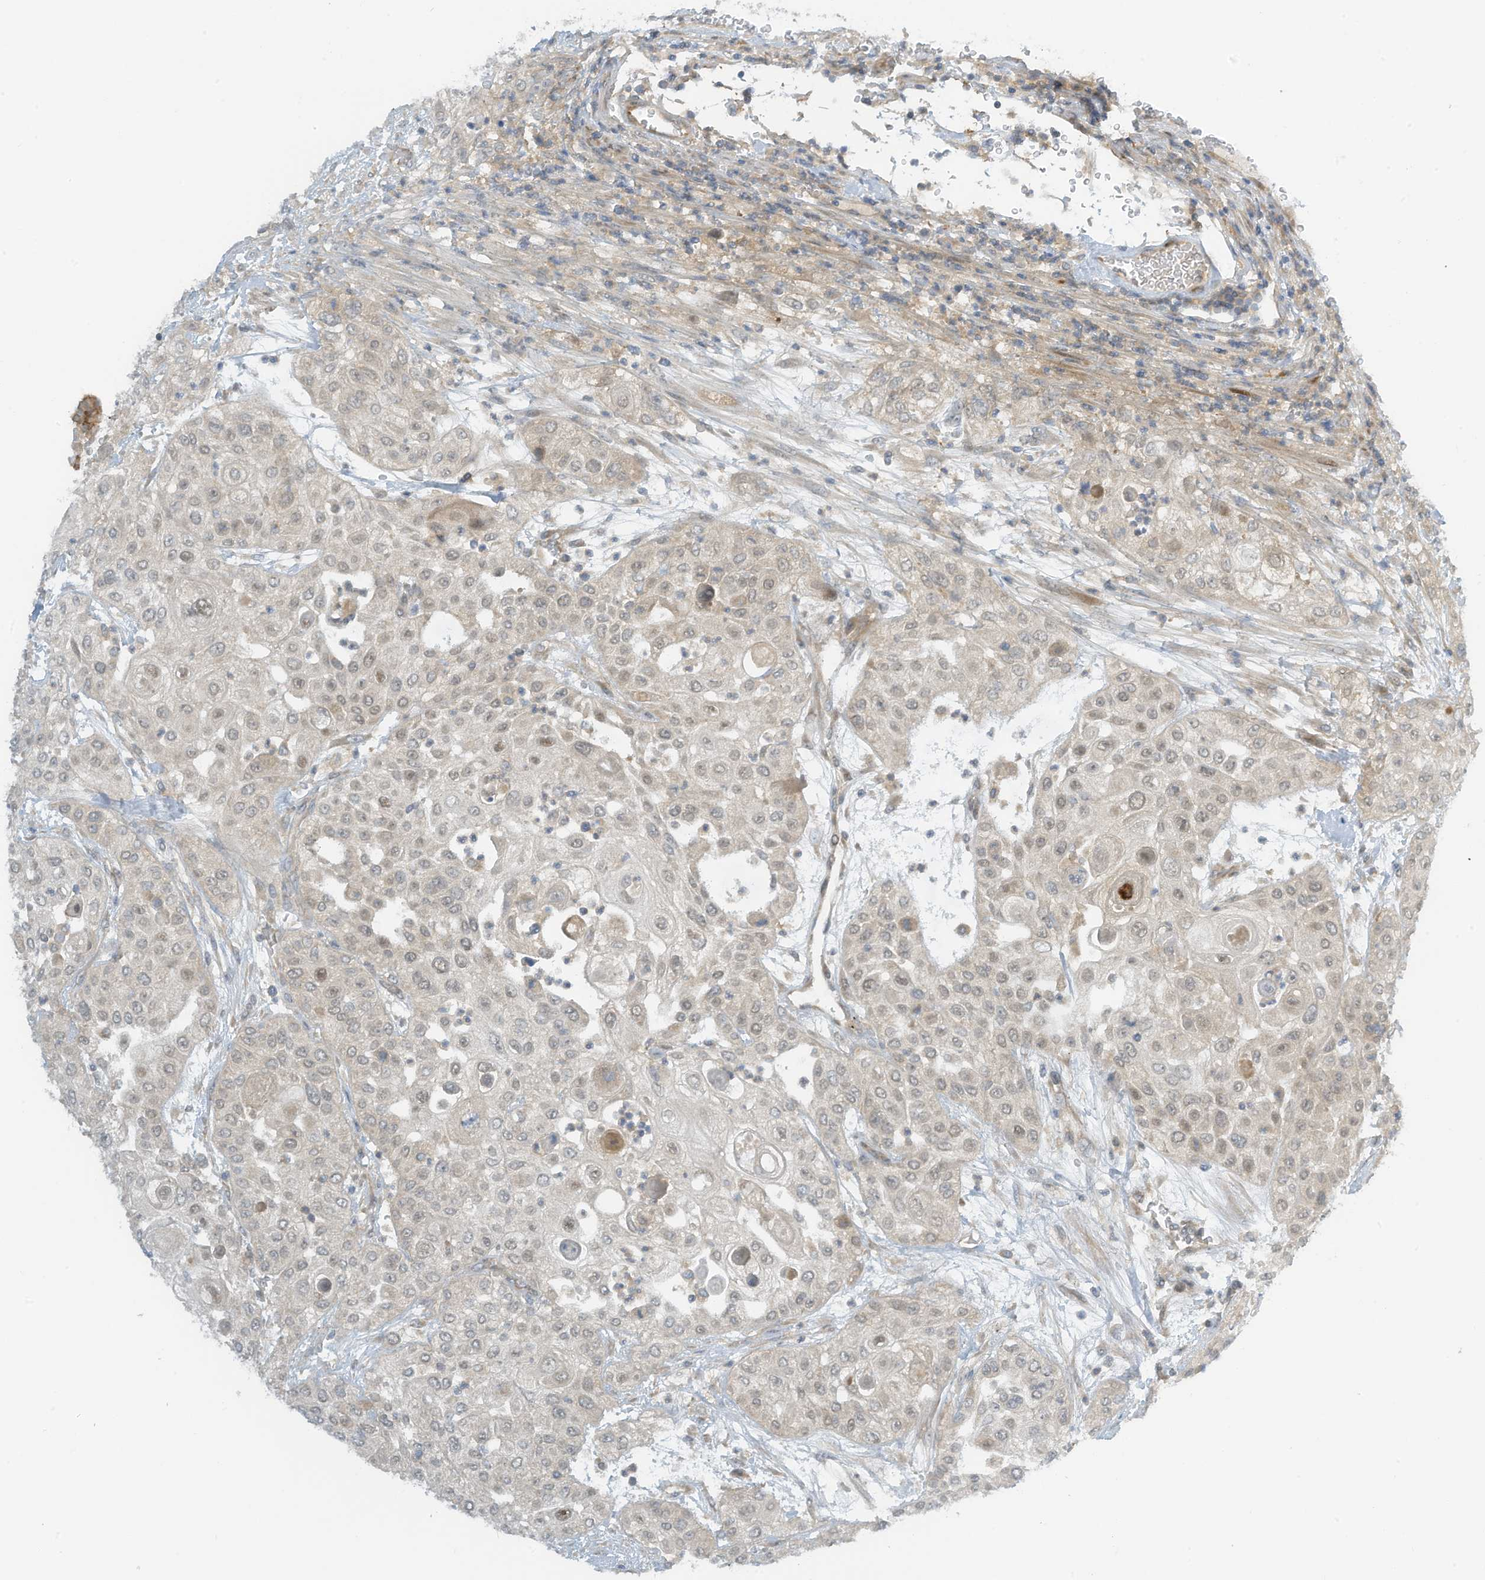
{"staining": {"intensity": "weak", "quantity": "<25%", "location": "cytoplasmic/membranous"}, "tissue": "urothelial cancer", "cell_type": "Tumor cells", "image_type": "cancer", "snomed": [{"axis": "morphology", "description": "Urothelial carcinoma, High grade"}, {"axis": "topography", "description": "Urinary bladder"}], "caption": "Tumor cells are negative for protein expression in human urothelial cancer.", "gene": "FSD1L", "patient": {"sex": "female", "age": 79}}